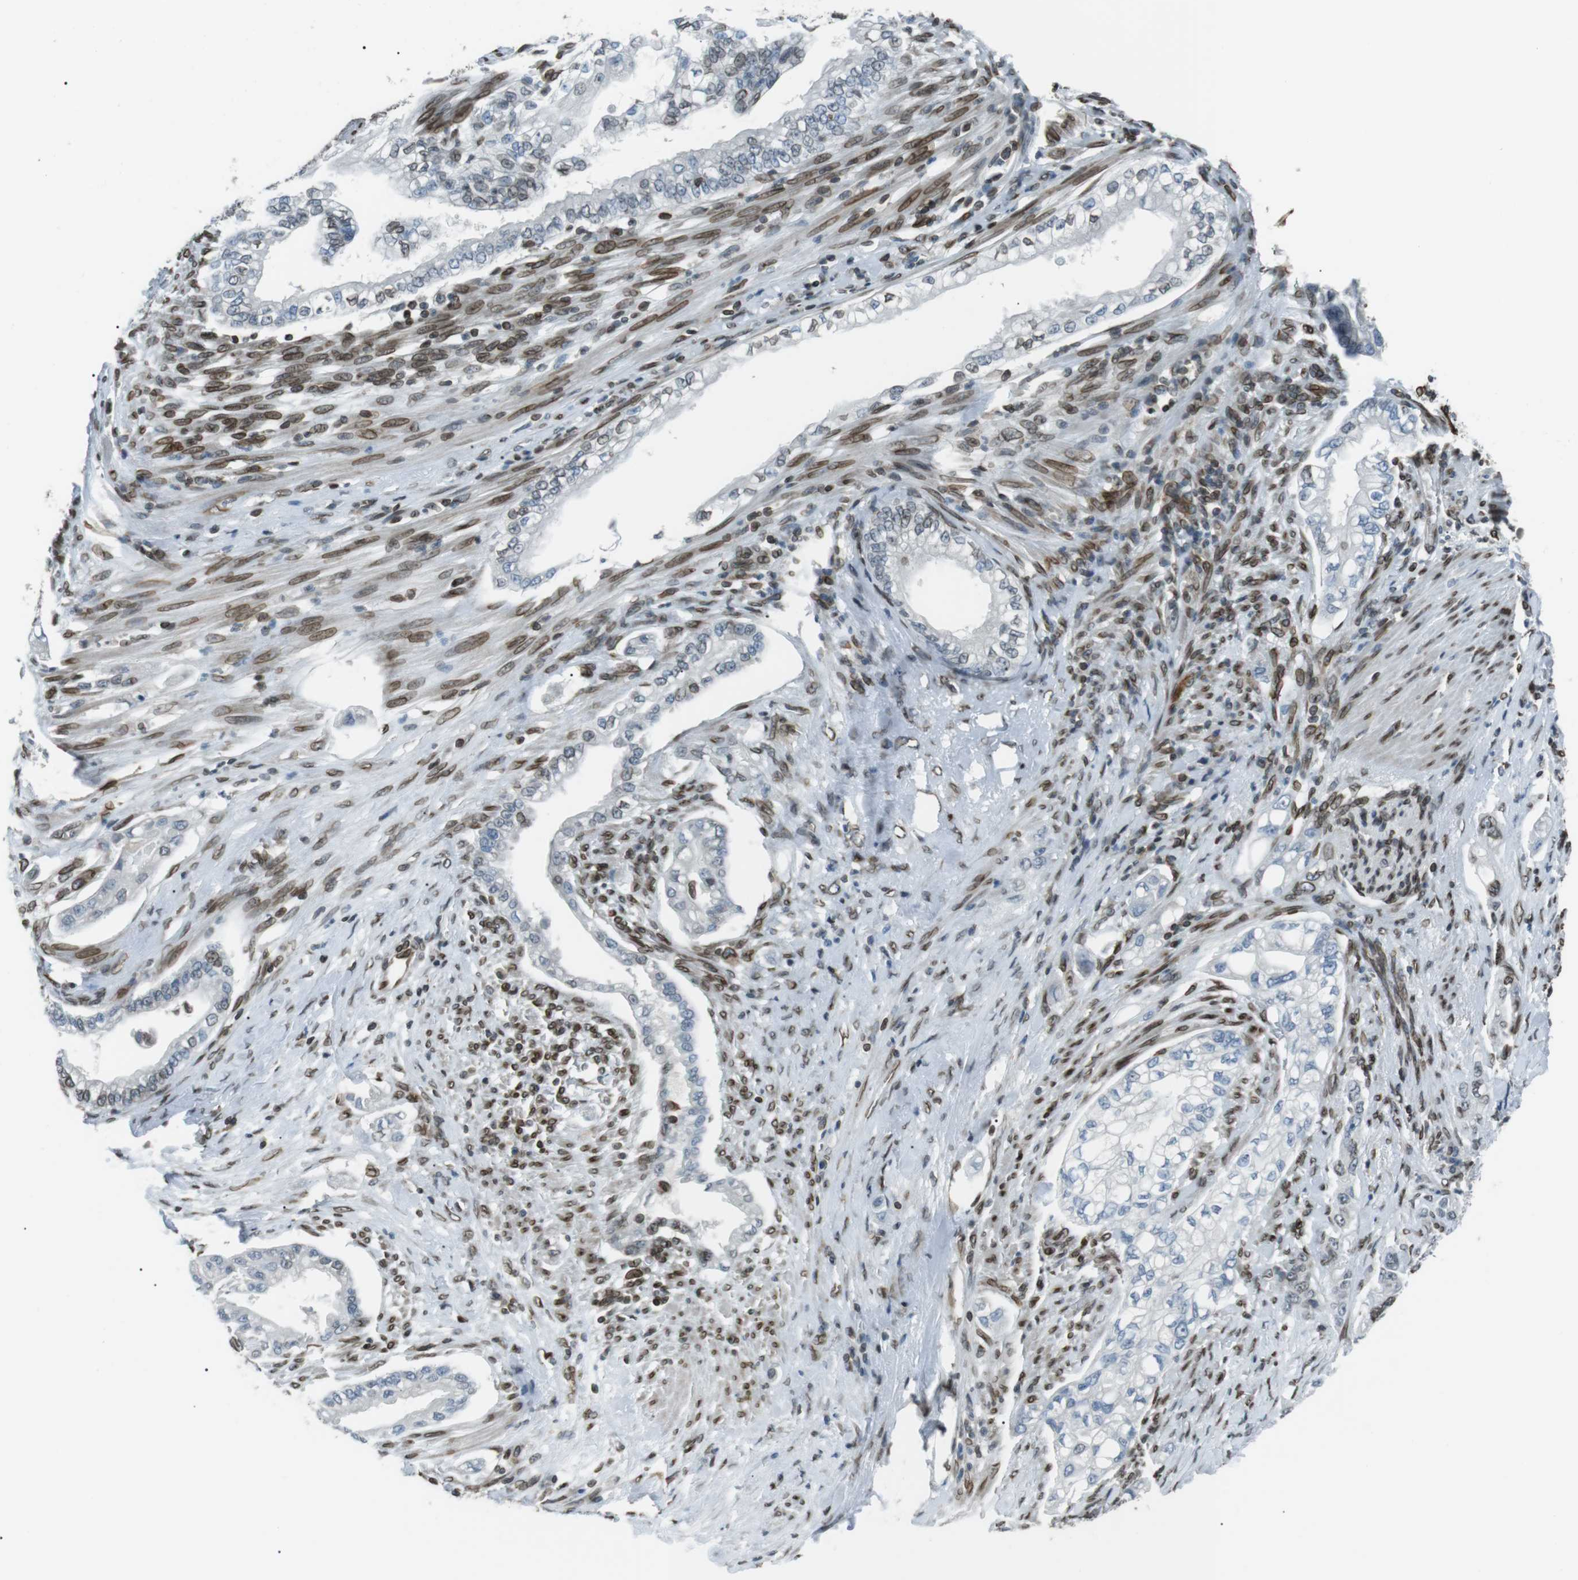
{"staining": {"intensity": "negative", "quantity": "none", "location": "none"}, "tissue": "pancreatic cancer", "cell_type": "Tumor cells", "image_type": "cancer", "snomed": [{"axis": "morphology", "description": "Normal tissue, NOS"}, {"axis": "topography", "description": "Pancreas"}], "caption": "Immunohistochemistry photomicrograph of neoplastic tissue: human pancreatic cancer stained with DAB (3,3'-diaminobenzidine) reveals no significant protein positivity in tumor cells.", "gene": "TMX4", "patient": {"sex": "male", "age": 42}}